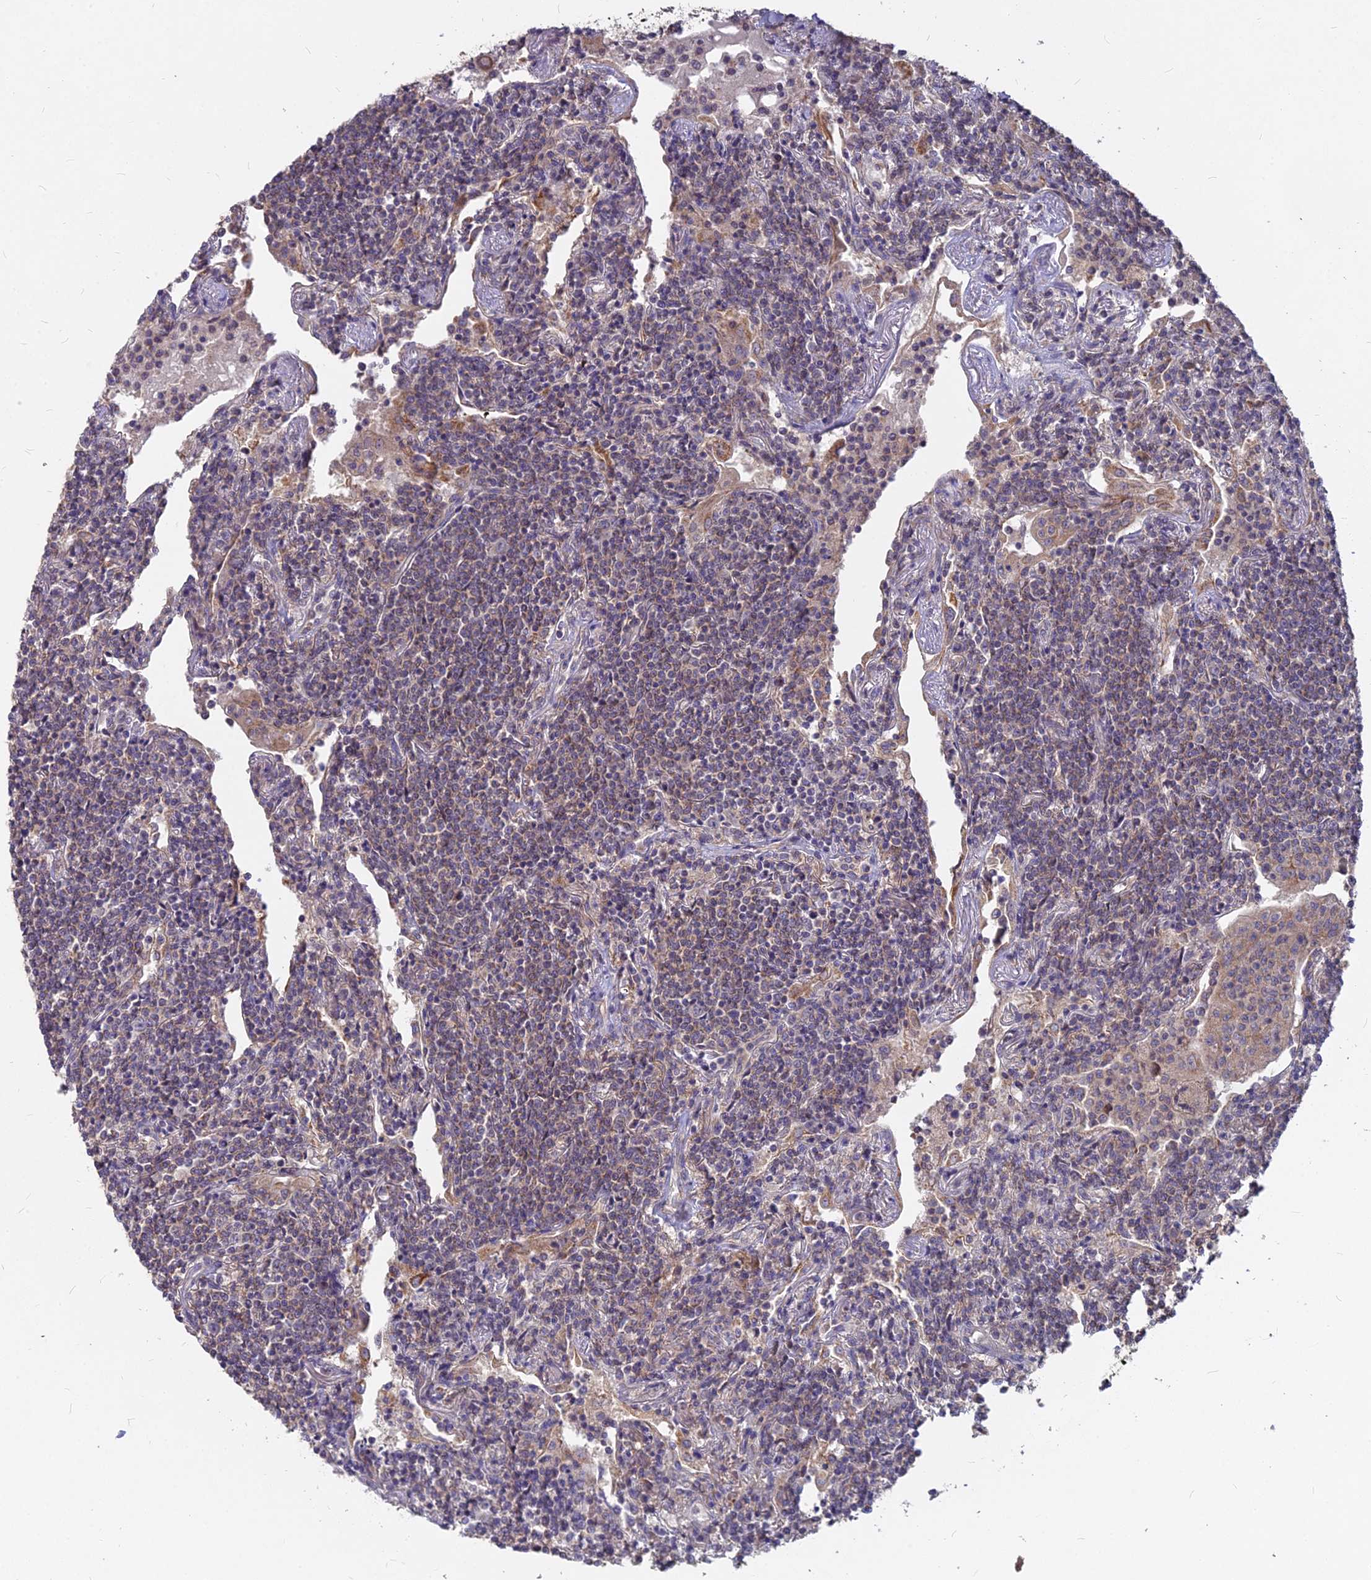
{"staining": {"intensity": "weak", "quantity": "<25%", "location": "cytoplasmic/membranous"}, "tissue": "lymphoma", "cell_type": "Tumor cells", "image_type": "cancer", "snomed": [{"axis": "morphology", "description": "Malignant lymphoma, non-Hodgkin's type, Low grade"}, {"axis": "topography", "description": "Lung"}], "caption": "Malignant lymphoma, non-Hodgkin's type (low-grade) was stained to show a protein in brown. There is no significant expression in tumor cells.", "gene": "MICU2", "patient": {"sex": "female", "age": 71}}